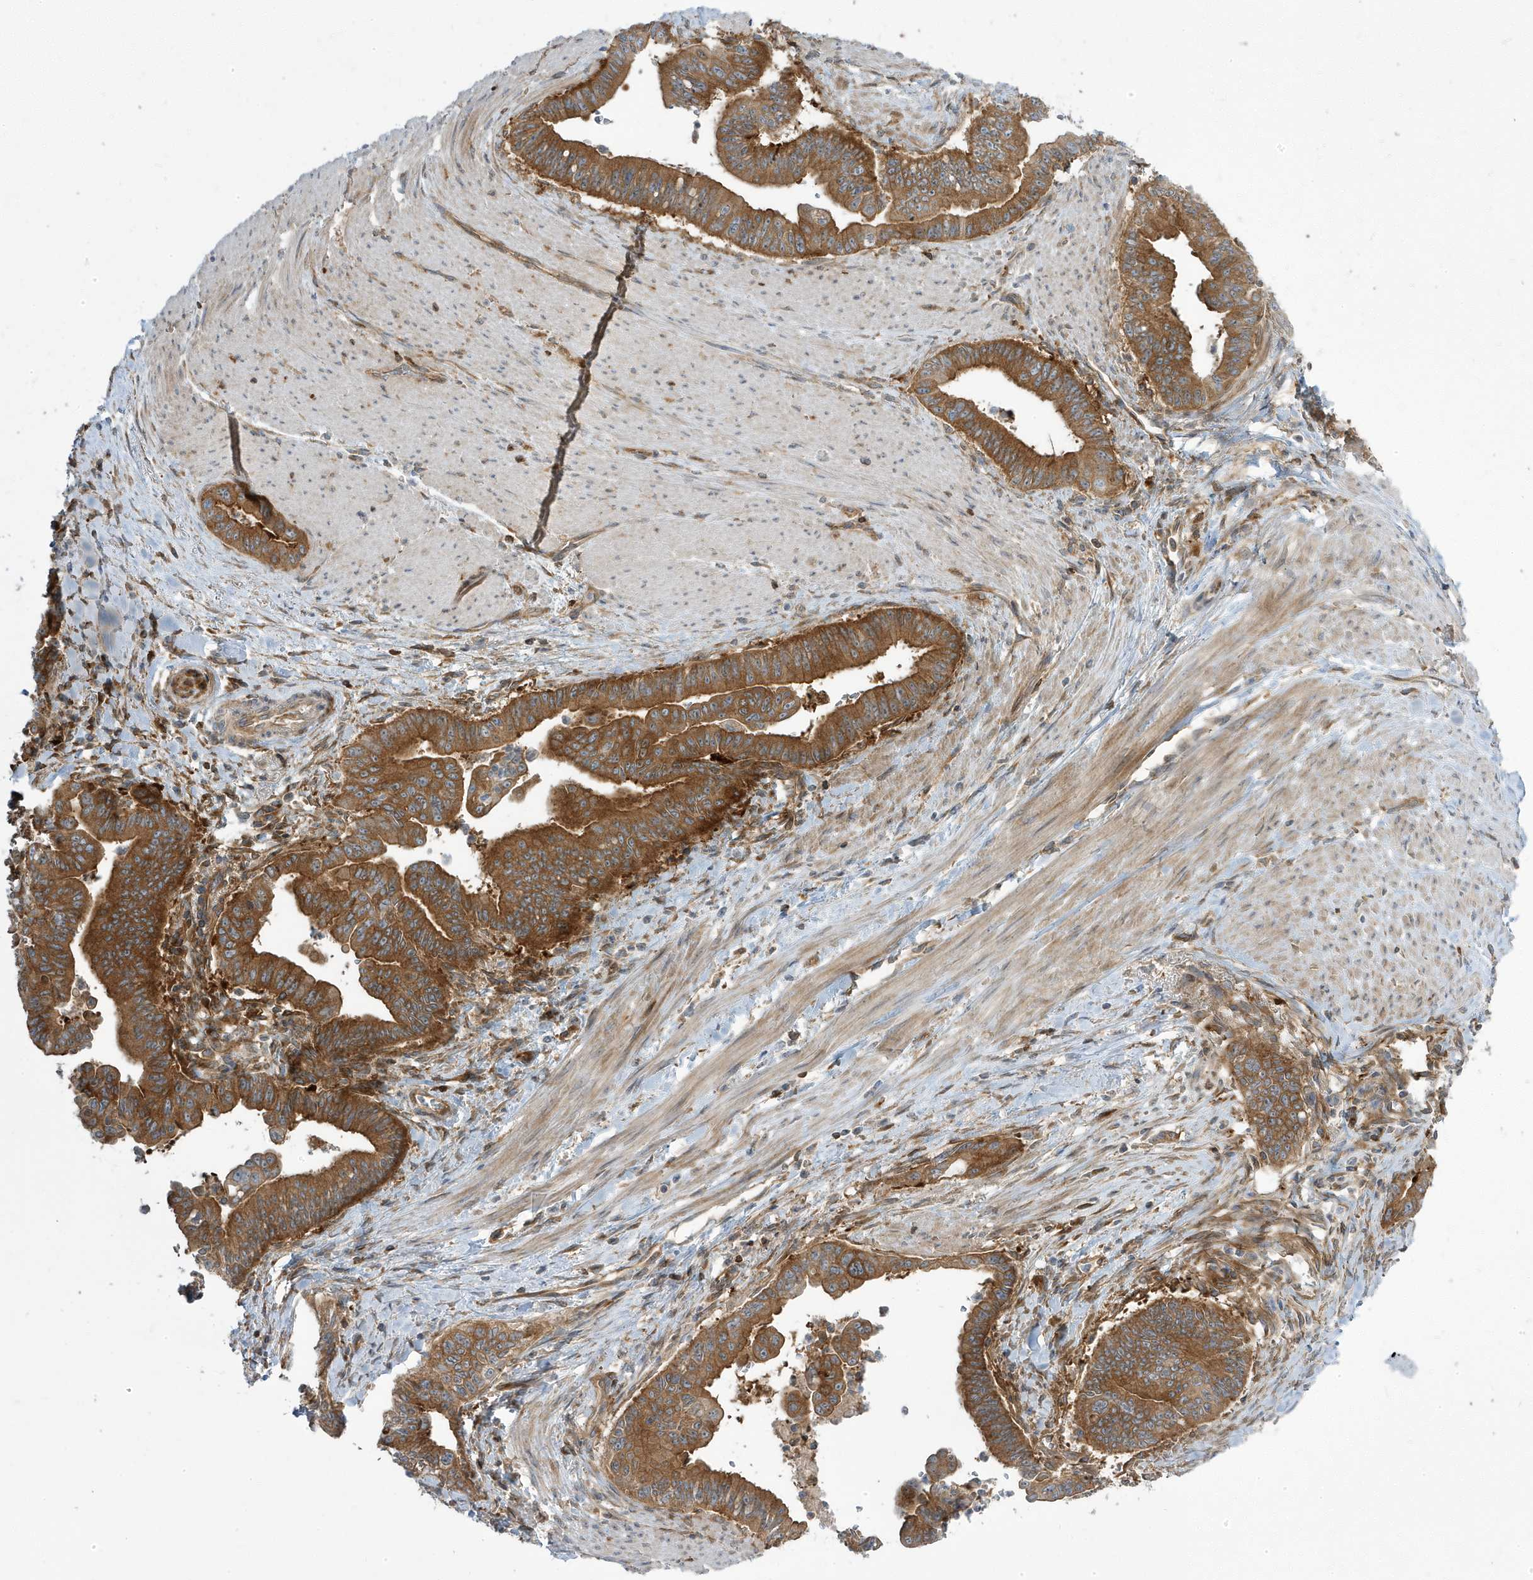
{"staining": {"intensity": "moderate", "quantity": ">75%", "location": "cytoplasmic/membranous"}, "tissue": "pancreatic cancer", "cell_type": "Tumor cells", "image_type": "cancer", "snomed": [{"axis": "morphology", "description": "Adenocarcinoma, NOS"}, {"axis": "topography", "description": "Pancreas"}], "caption": "The photomicrograph displays immunohistochemical staining of pancreatic cancer. There is moderate cytoplasmic/membranous staining is present in approximately >75% of tumor cells.", "gene": "STAM", "patient": {"sex": "male", "age": 70}}